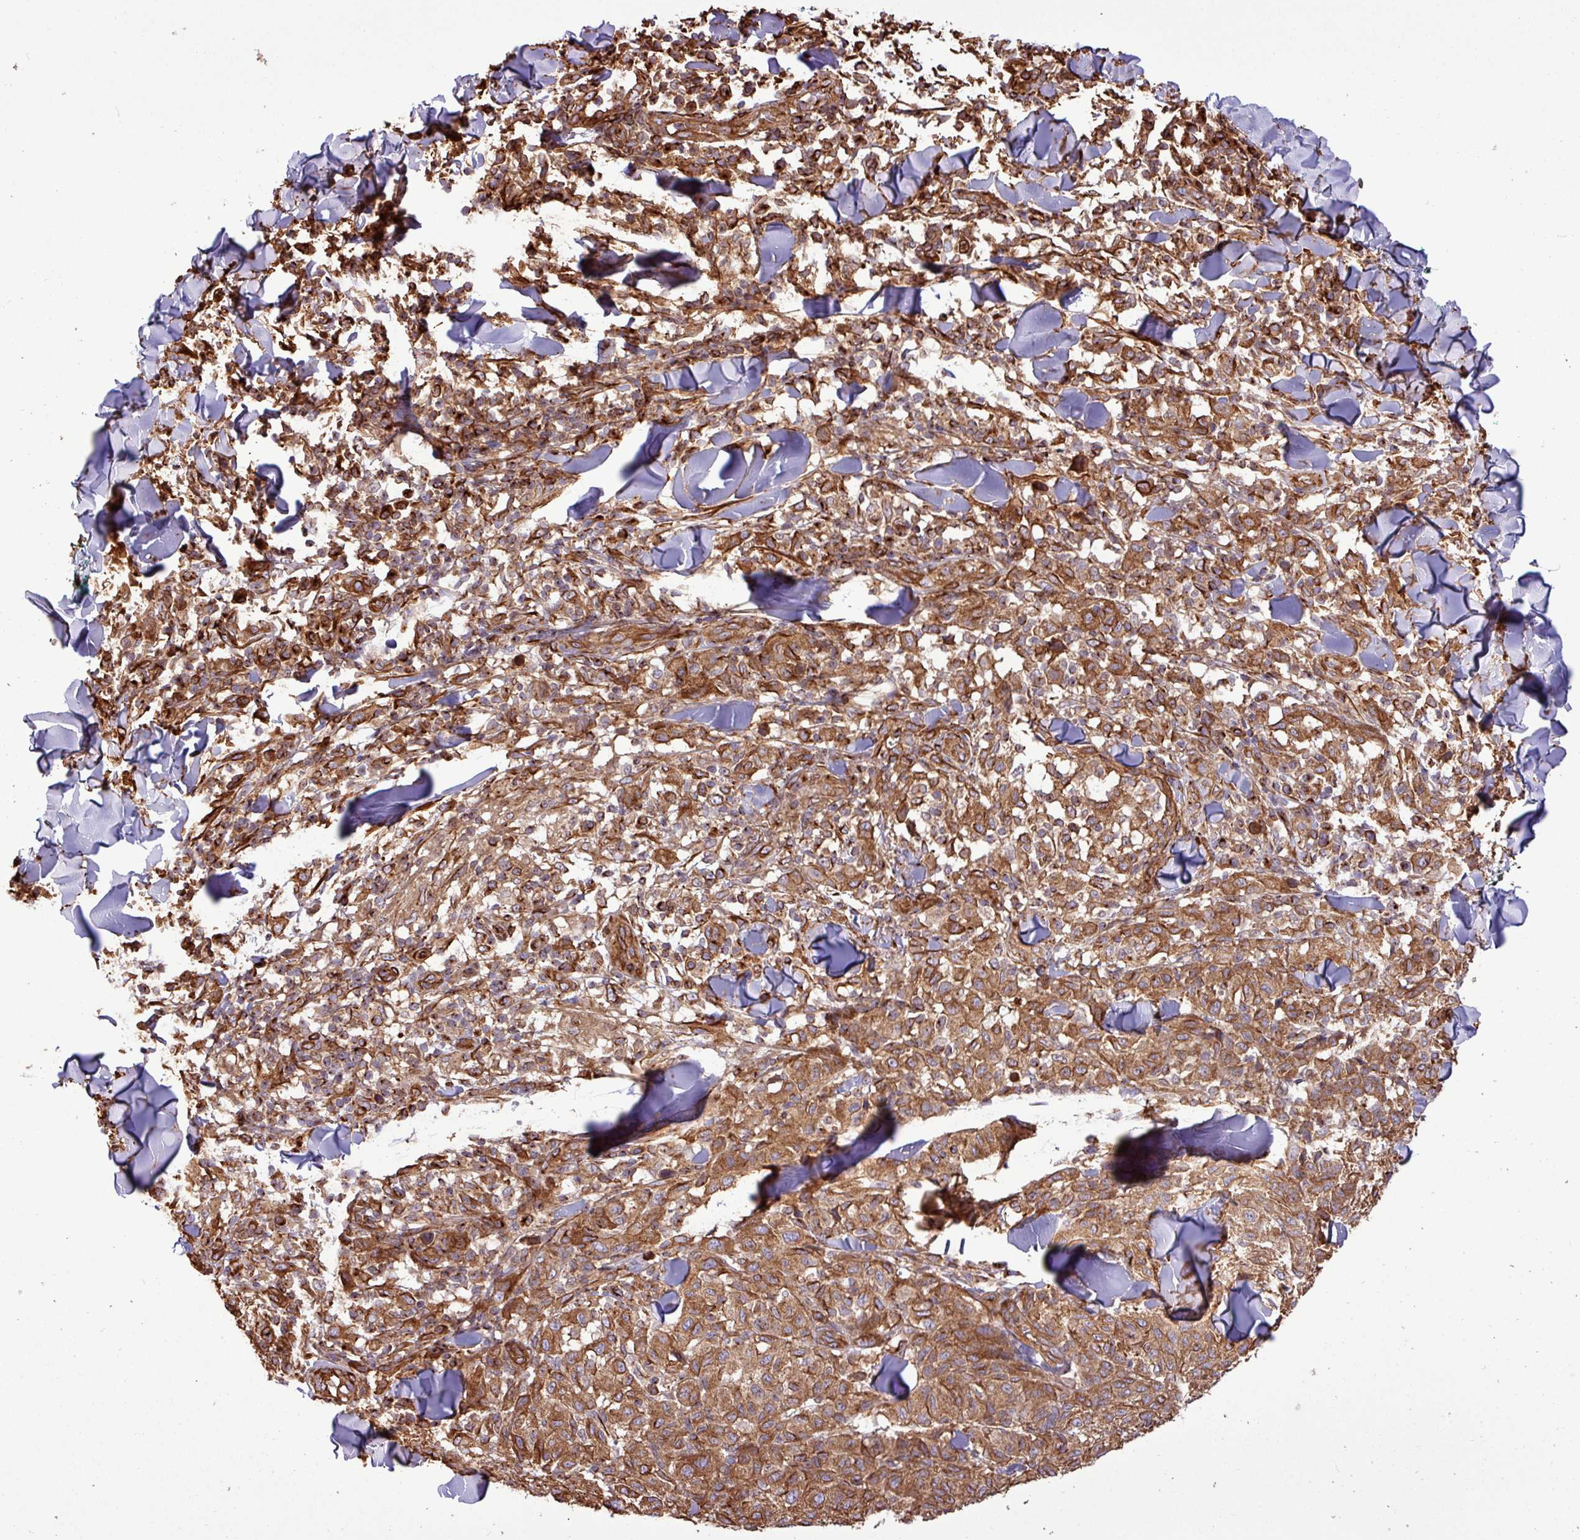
{"staining": {"intensity": "strong", "quantity": ">75%", "location": "cytoplasmic/membranous"}, "tissue": "melanoma", "cell_type": "Tumor cells", "image_type": "cancer", "snomed": [{"axis": "morphology", "description": "Malignant melanoma, NOS"}, {"axis": "topography", "description": "Skin"}], "caption": "Malignant melanoma stained with a brown dye reveals strong cytoplasmic/membranous positive staining in approximately >75% of tumor cells.", "gene": "ZNF300", "patient": {"sex": "male", "age": 66}}